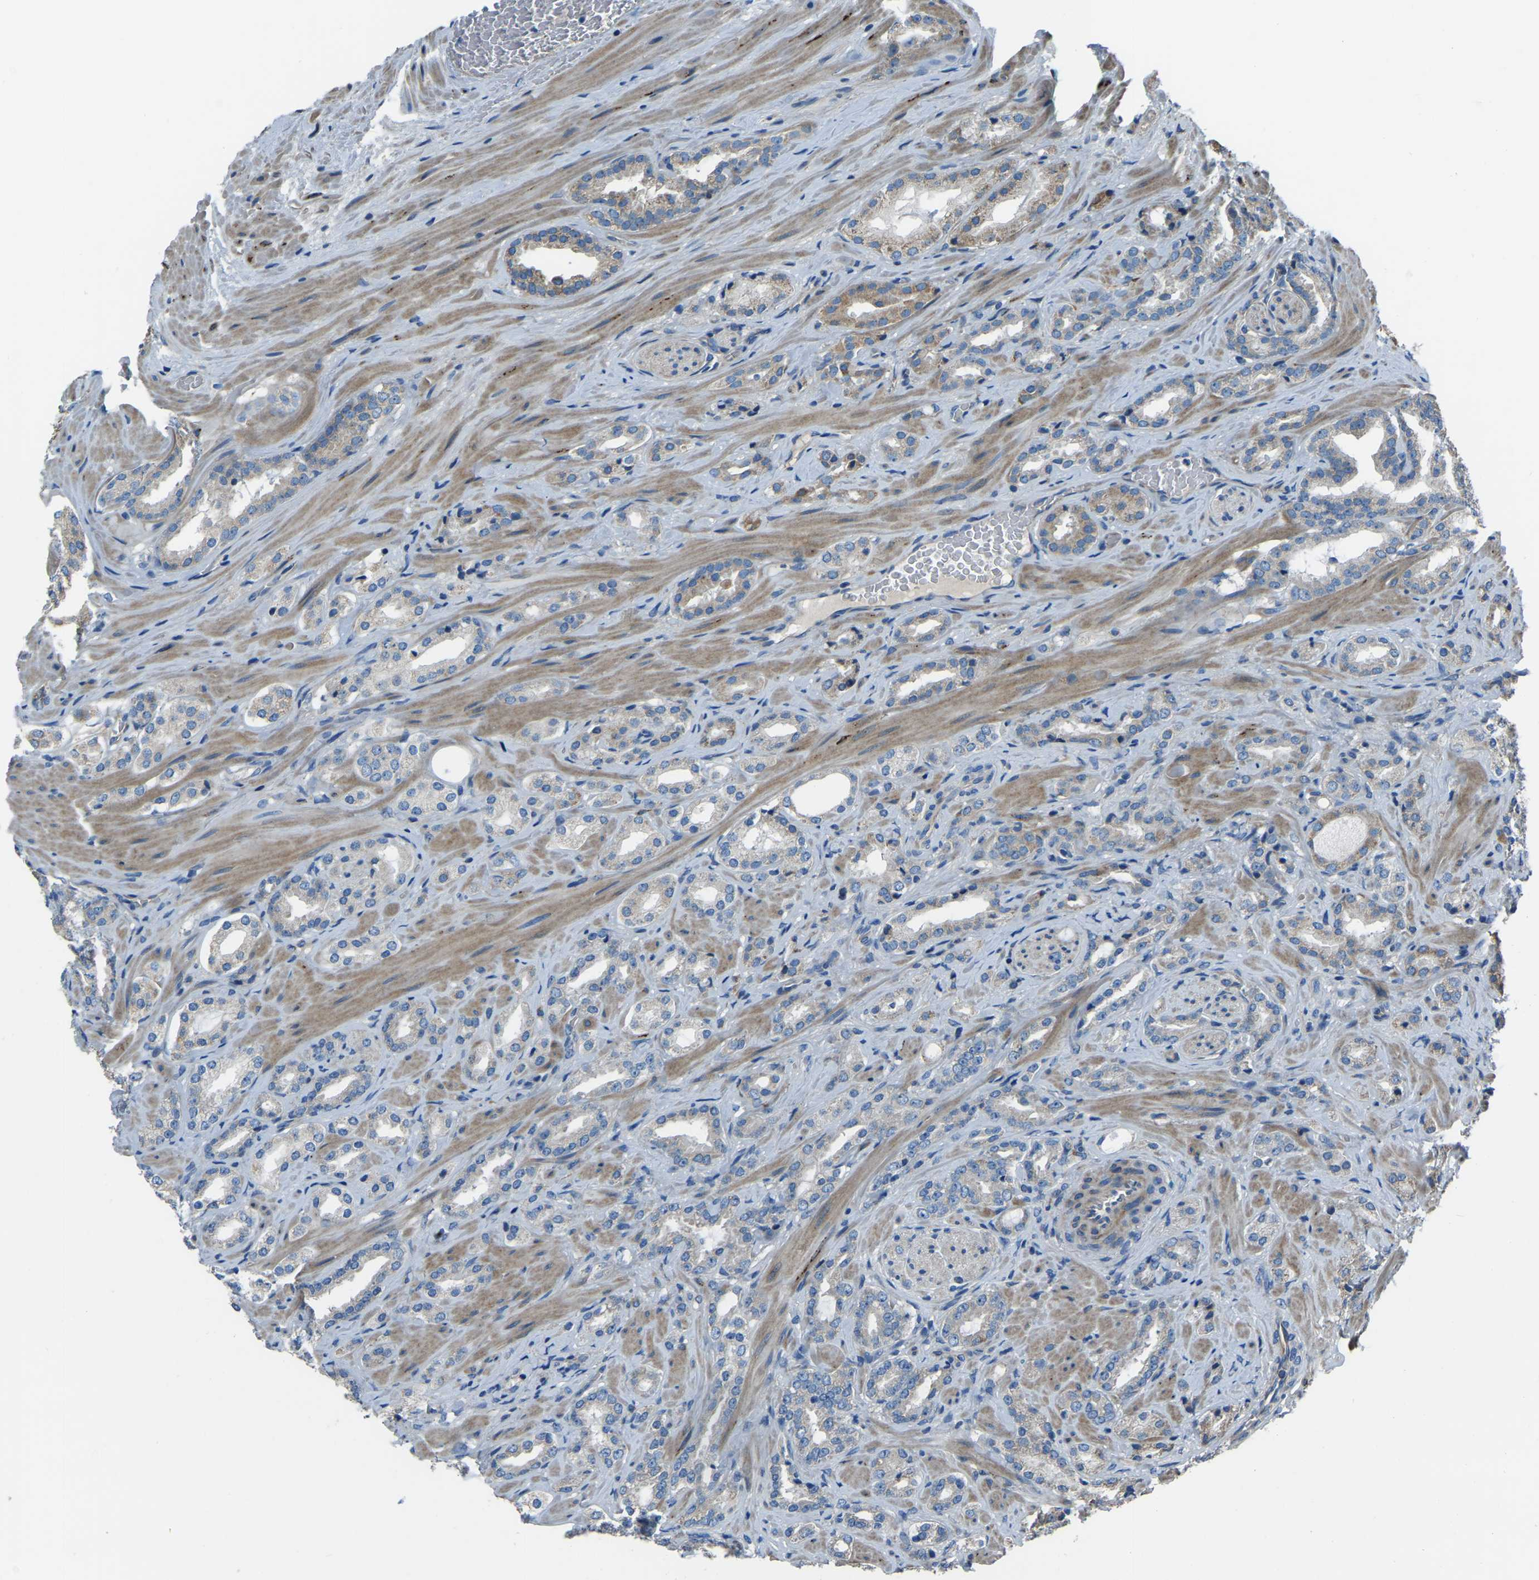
{"staining": {"intensity": "weak", "quantity": "<25%", "location": "cytoplasmic/membranous"}, "tissue": "prostate cancer", "cell_type": "Tumor cells", "image_type": "cancer", "snomed": [{"axis": "morphology", "description": "Adenocarcinoma, High grade"}, {"axis": "topography", "description": "Prostate"}], "caption": "Tumor cells show no significant expression in prostate adenocarcinoma (high-grade).", "gene": "COL3A1", "patient": {"sex": "male", "age": 64}}